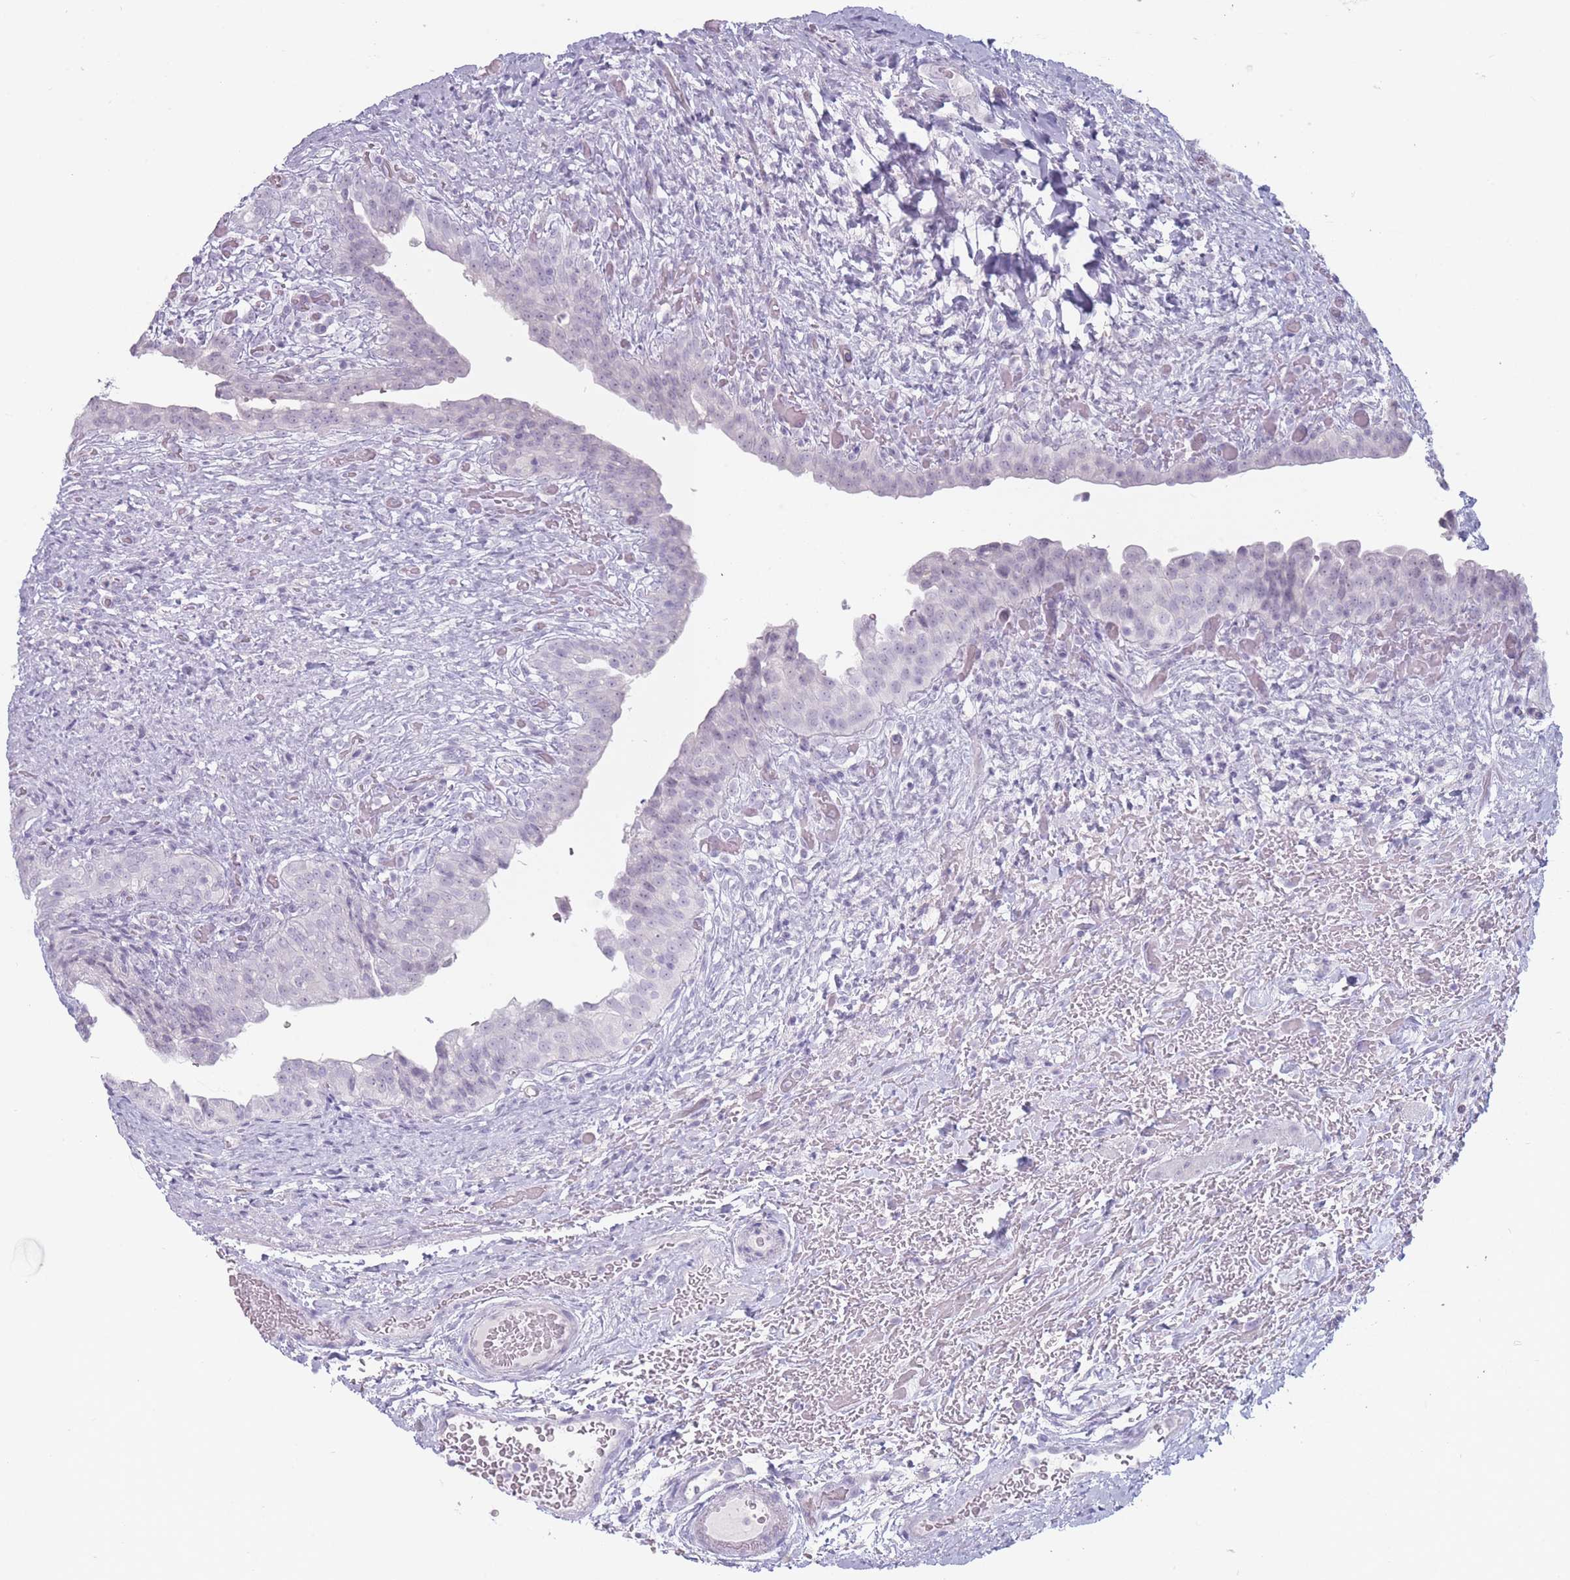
{"staining": {"intensity": "weak", "quantity": "<25%", "location": "nuclear"}, "tissue": "urinary bladder", "cell_type": "Urothelial cells", "image_type": "normal", "snomed": [{"axis": "morphology", "description": "Normal tissue, NOS"}, {"axis": "topography", "description": "Urinary bladder"}], "caption": "This is an immunohistochemistry (IHC) image of normal urinary bladder. There is no expression in urothelial cells.", "gene": "ROS1", "patient": {"sex": "male", "age": 69}}